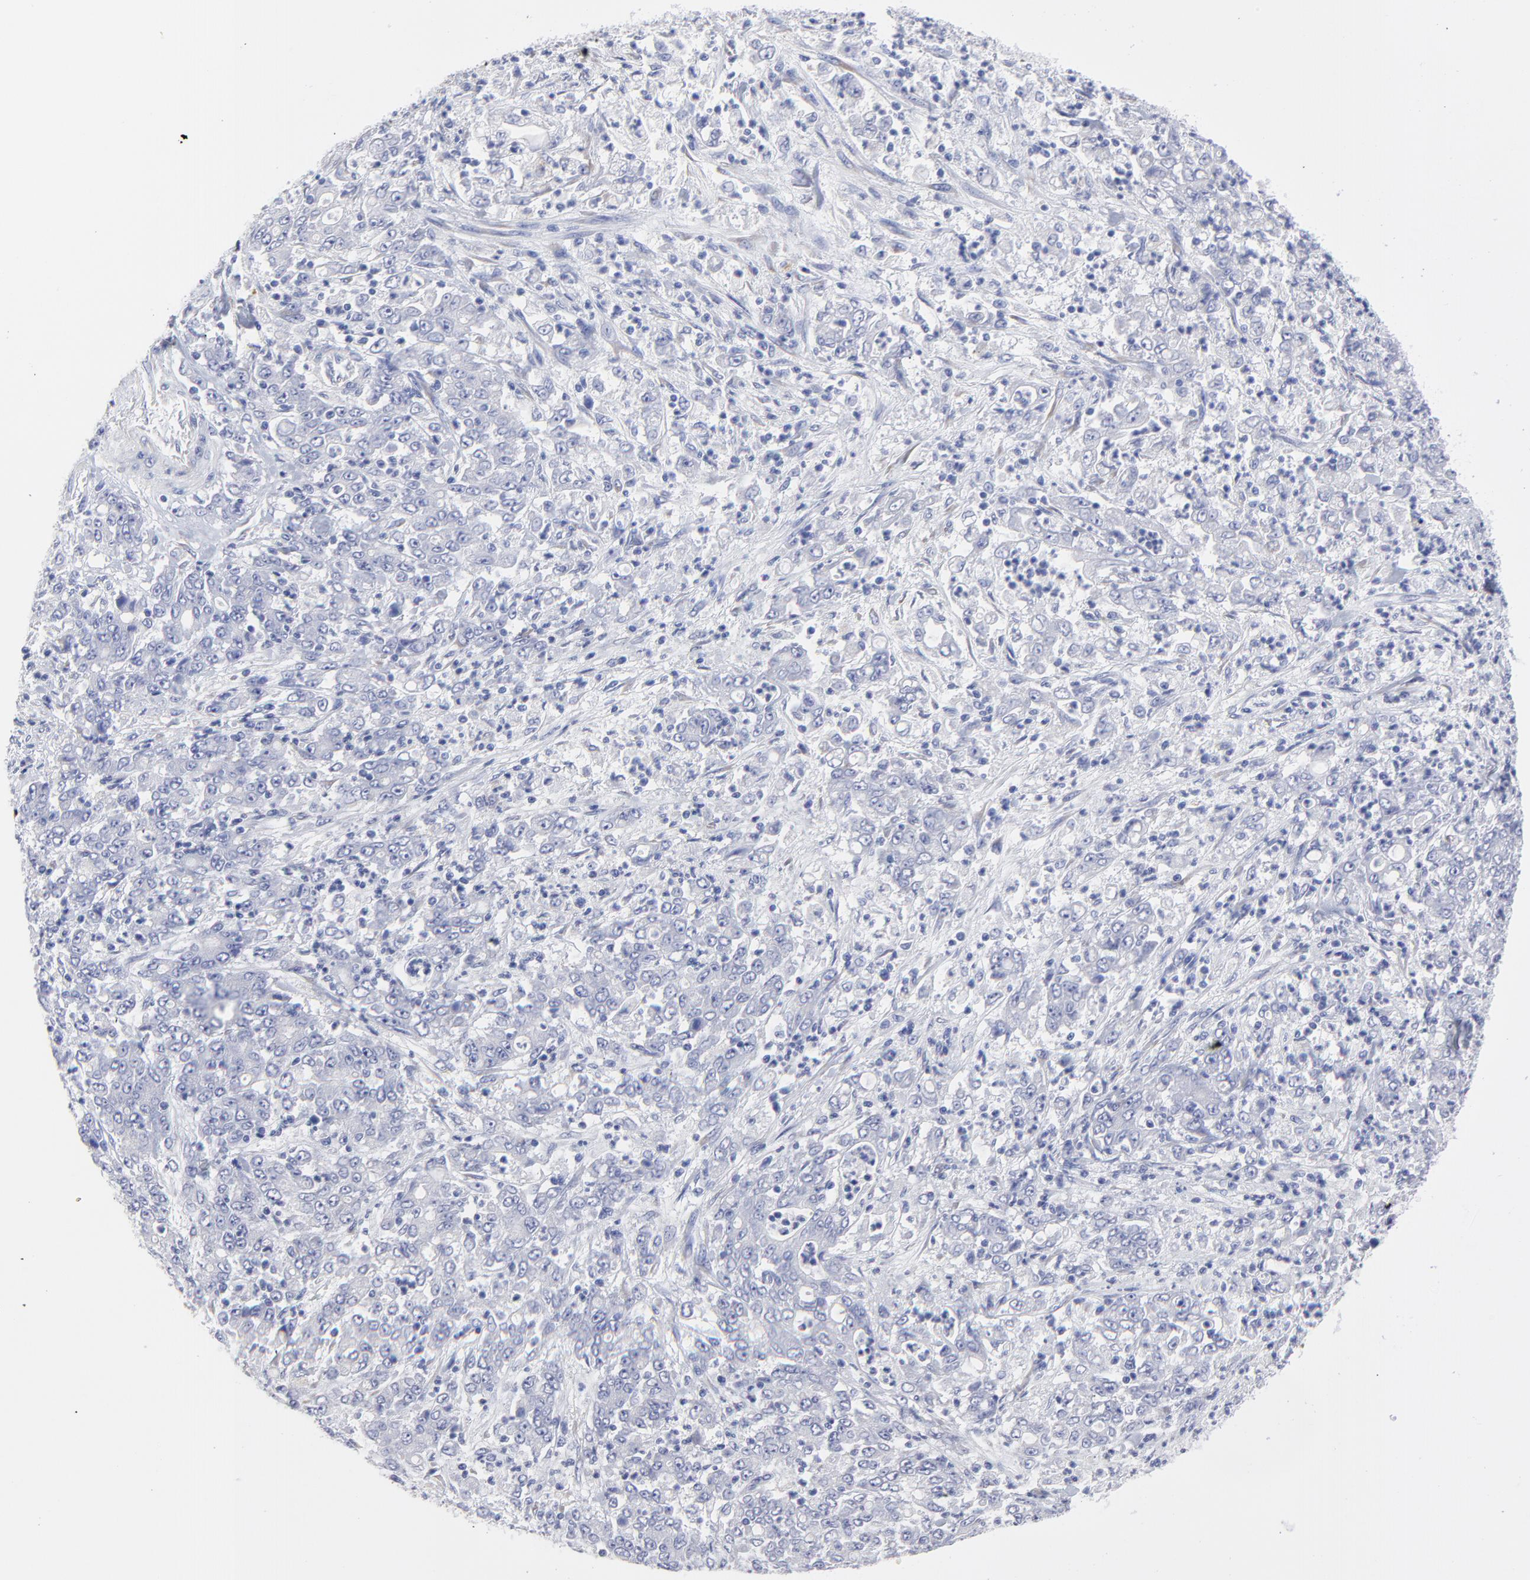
{"staining": {"intensity": "negative", "quantity": "none", "location": "none"}, "tissue": "stomach cancer", "cell_type": "Tumor cells", "image_type": "cancer", "snomed": [{"axis": "morphology", "description": "Adenocarcinoma, NOS"}, {"axis": "topography", "description": "Stomach, lower"}], "caption": "Protein analysis of adenocarcinoma (stomach) shows no significant staining in tumor cells. Nuclei are stained in blue.", "gene": "DUSP9", "patient": {"sex": "female", "age": 71}}